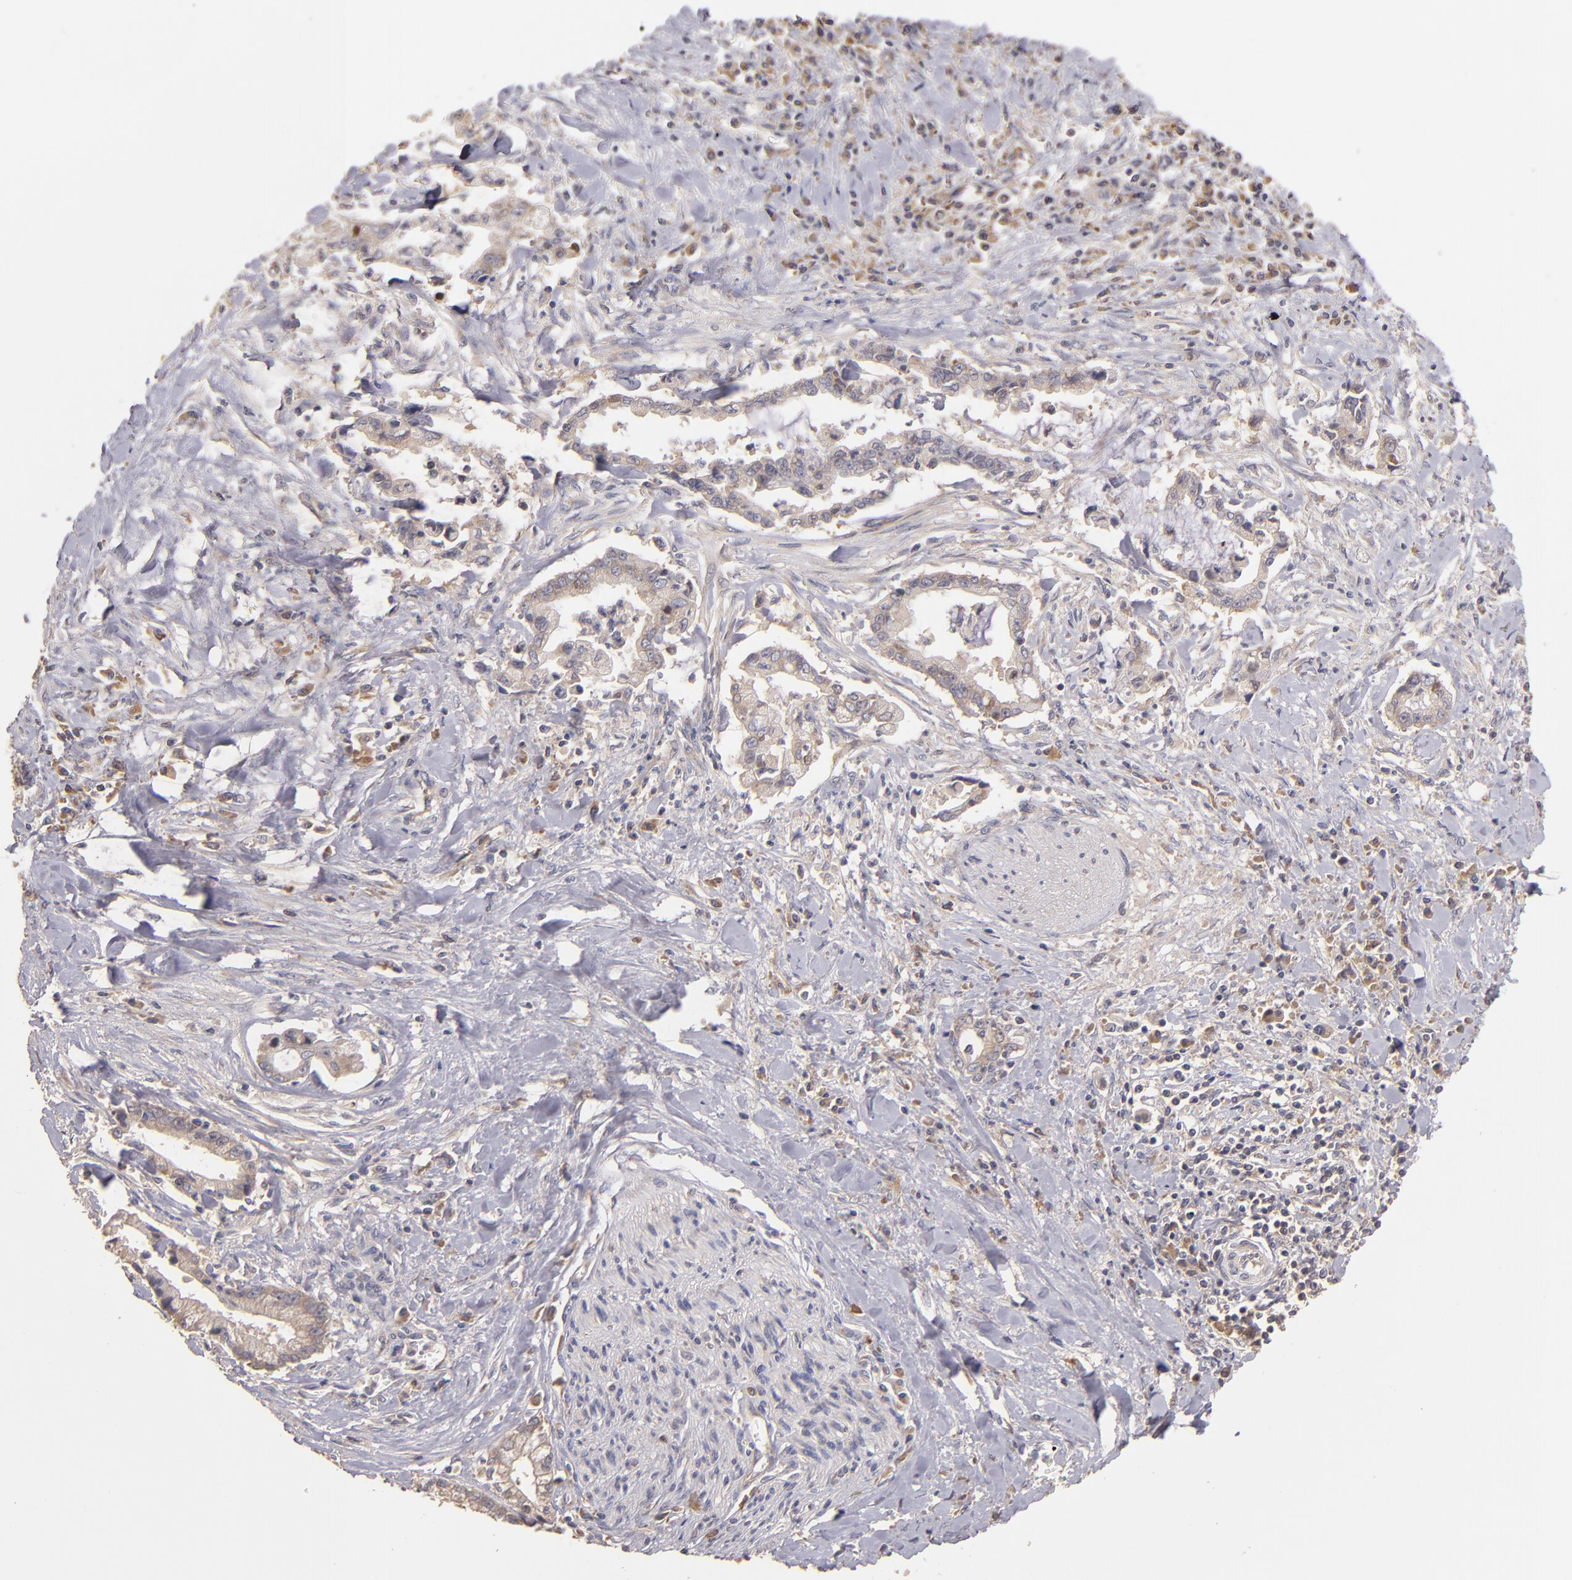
{"staining": {"intensity": "moderate", "quantity": "25%-75%", "location": "cytoplasmic/membranous"}, "tissue": "liver cancer", "cell_type": "Tumor cells", "image_type": "cancer", "snomed": [{"axis": "morphology", "description": "Cholangiocarcinoma"}, {"axis": "topography", "description": "Liver"}], "caption": "Immunohistochemical staining of human liver cholangiocarcinoma shows medium levels of moderate cytoplasmic/membranous expression in about 25%-75% of tumor cells.", "gene": "UPF3B", "patient": {"sex": "male", "age": 57}}